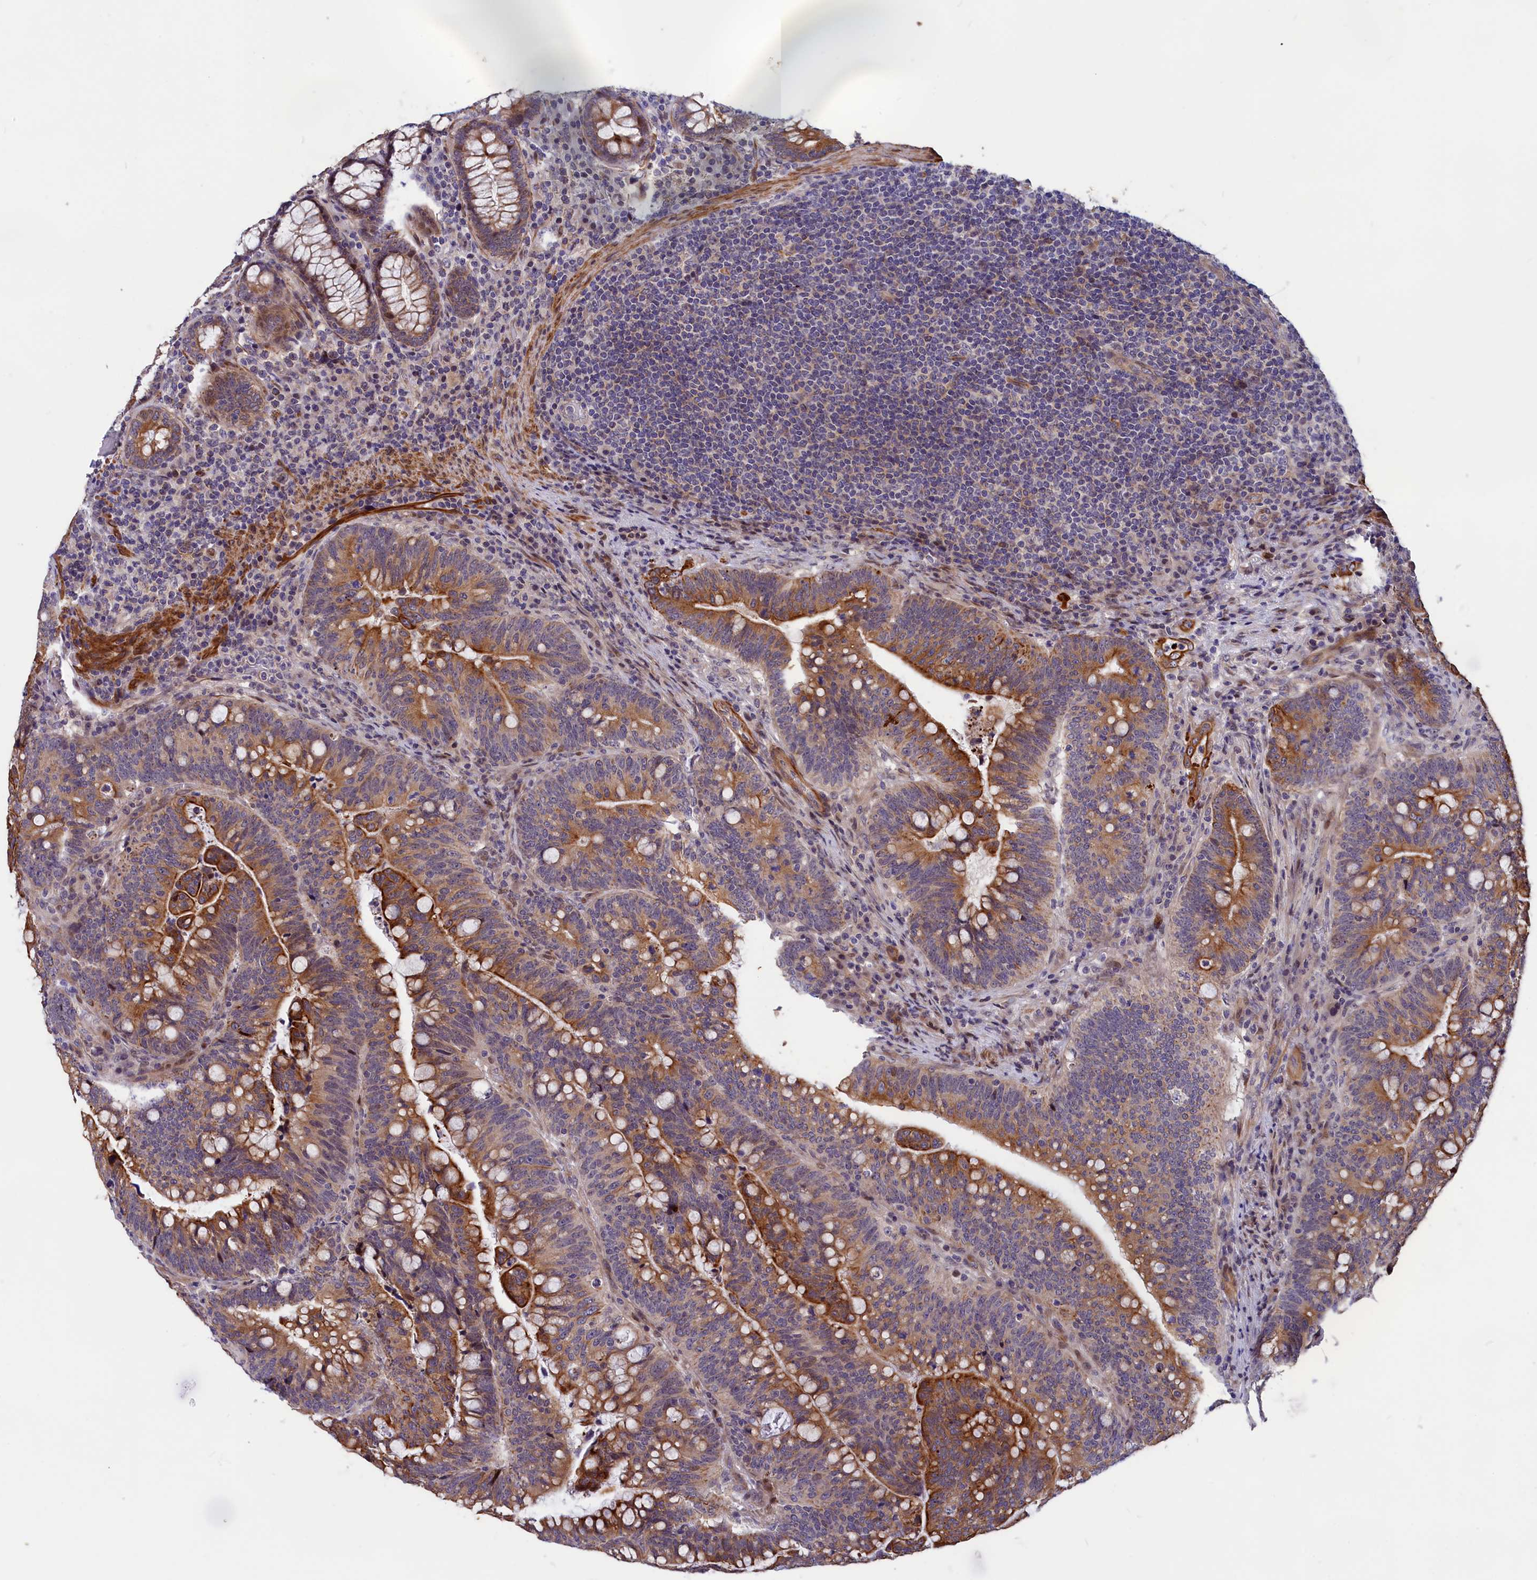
{"staining": {"intensity": "moderate", "quantity": ">75%", "location": "cytoplasmic/membranous"}, "tissue": "colorectal cancer", "cell_type": "Tumor cells", "image_type": "cancer", "snomed": [{"axis": "morphology", "description": "Normal tissue, NOS"}, {"axis": "morphology", "description": "Adenocarcinoma, NOS"}, {"axis": "topography", "description": "Colon"}], "caption": "Tumor cells display medium levels of moderate cytoplasmic/membranous expression in approximately >75% of cells in colorectal cancer.", "gene": "ANKRD34B", "patient": {"sex": "female", "age": 66}}